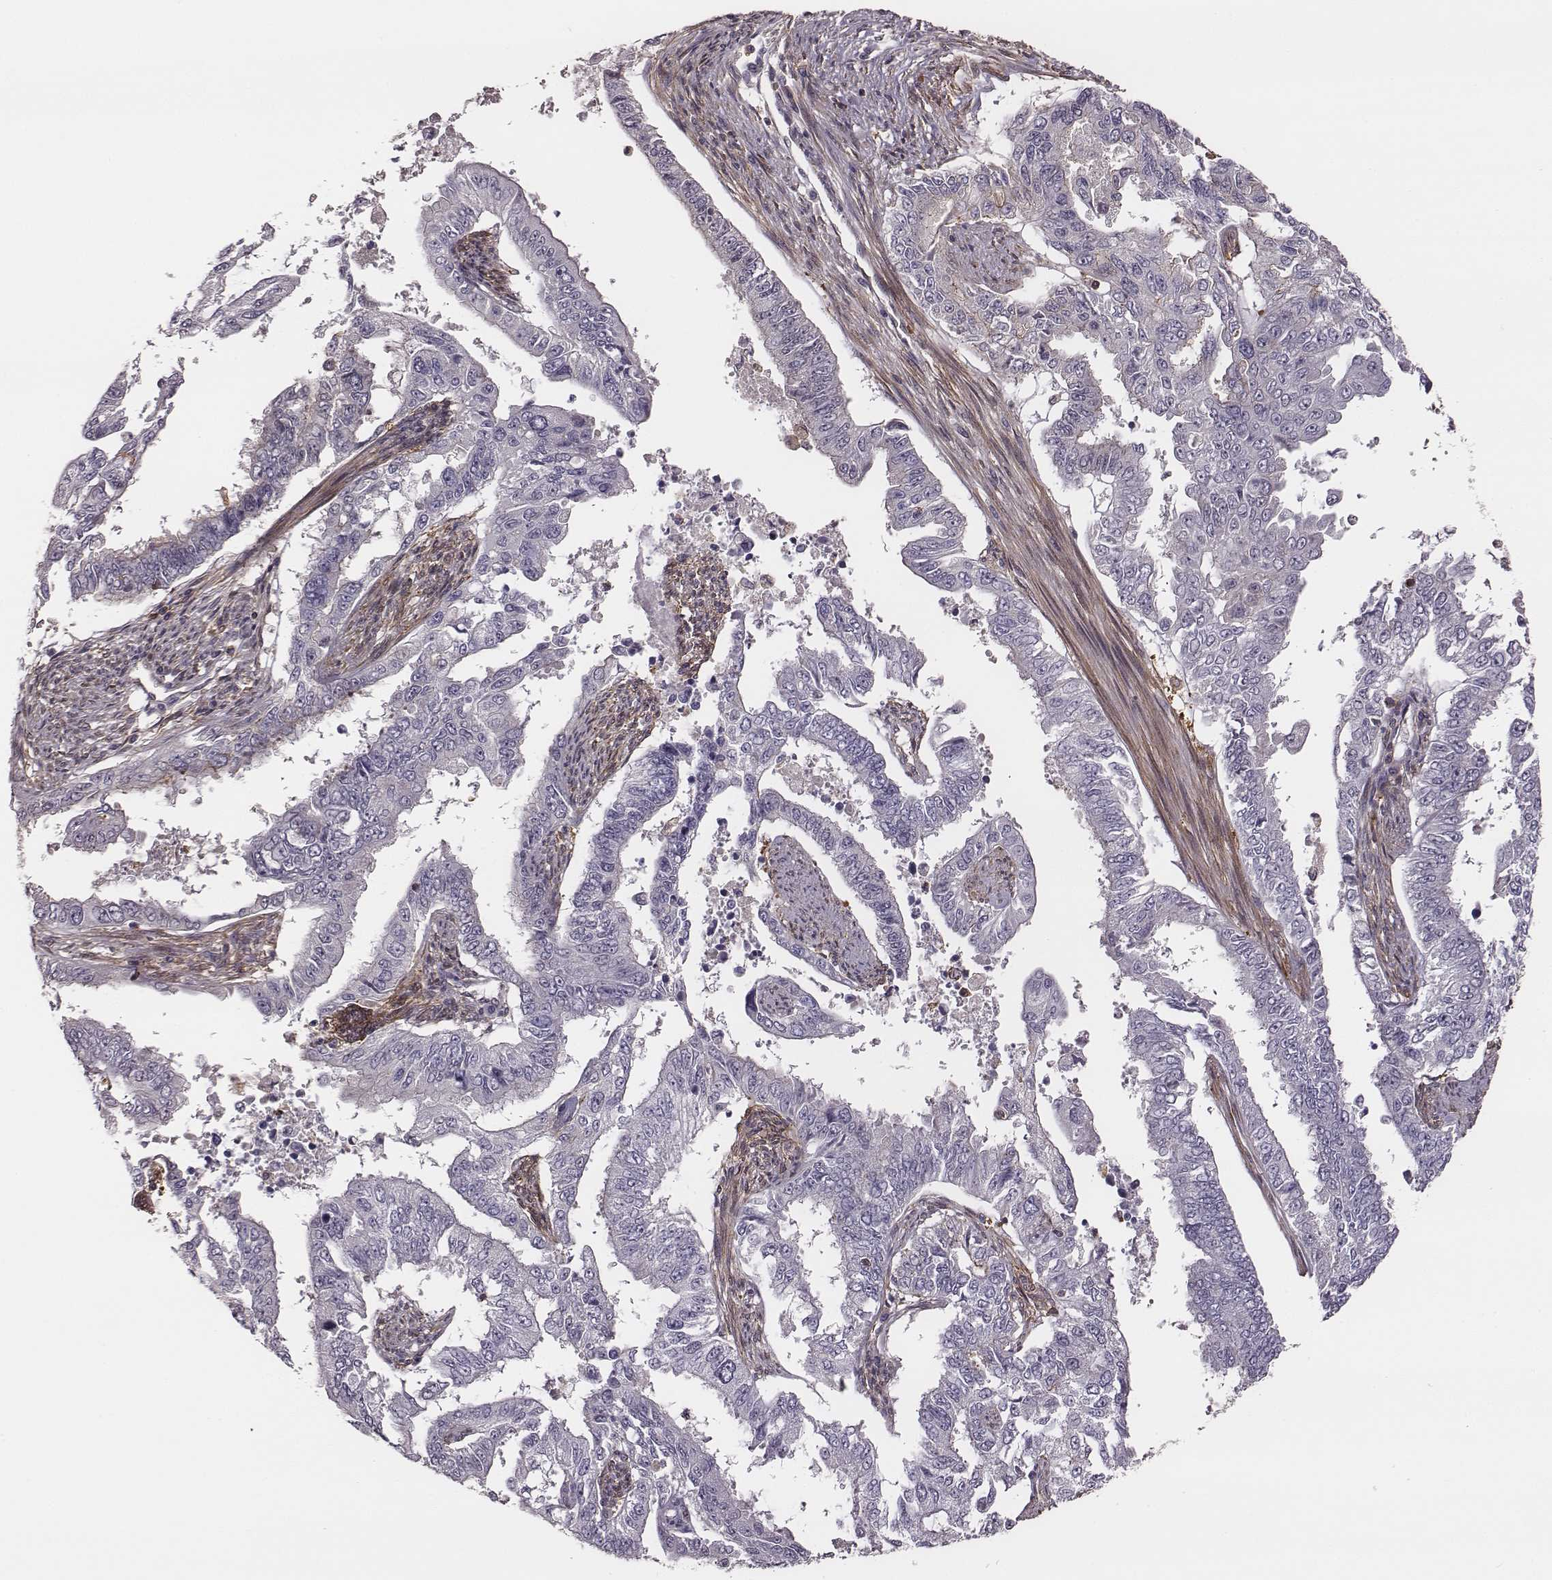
{"staining": {"intensity": "negative", "quantity": "none", "location": "none"}, "tissue": "endometrial cancer", "cell_type": "Tumor cells", "image_type": "cancer", "snomed": [{"axis": "morphology", "description": "Adenocarcinoma, NOS"}, {"axis": "topography", "description": "Uterus"}], "caption": "Endometrial cancer (adenocarcinoma) was stained to show a protein in brown. There is no significant staining in tumor cells. (DAB (3,3'-diaminobenzidine) IHC, high magnification).", "gene": "ZYX", "patient": {"sex": "female", "age": 59}}